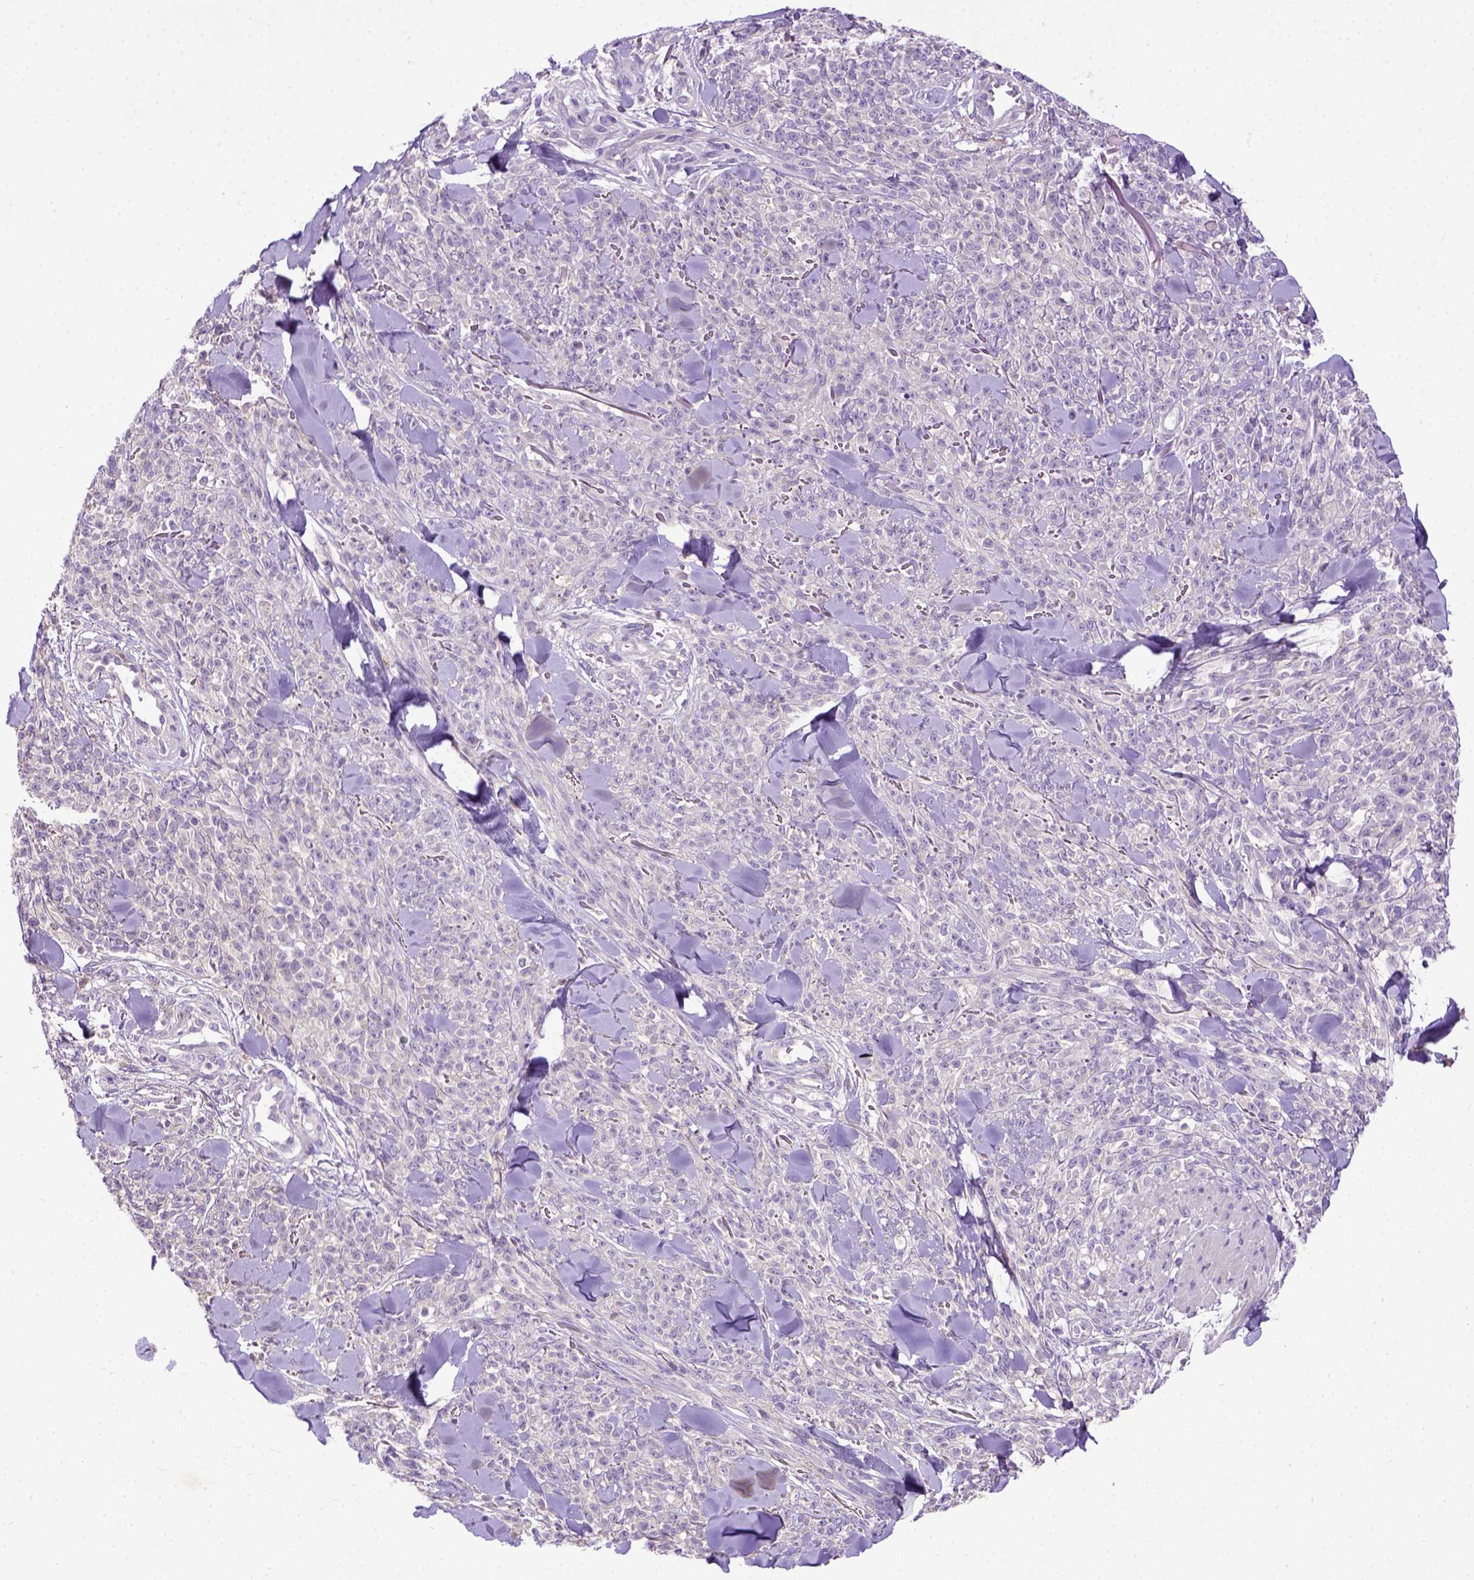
{"staining": {"intensity": "negative", "quantity": "none", "location": "none"}, "tissue": "melanoma", "cell_type": "Tumor cells", "image_type": "cancer", "snomed": [{"axis": "morphology", "description": "Malignant melanoma, NOS"}, {"axis": "topography", "description": "Skin"}, {"axis": "topography", "description": "Skin of trunk"}], "caption": "Immunohistochemical staining of melanoma exhibits no significant expression in tumor cells.", "gene": "DEPDC1B", "patient": {"sex": "male", "age": 74}}